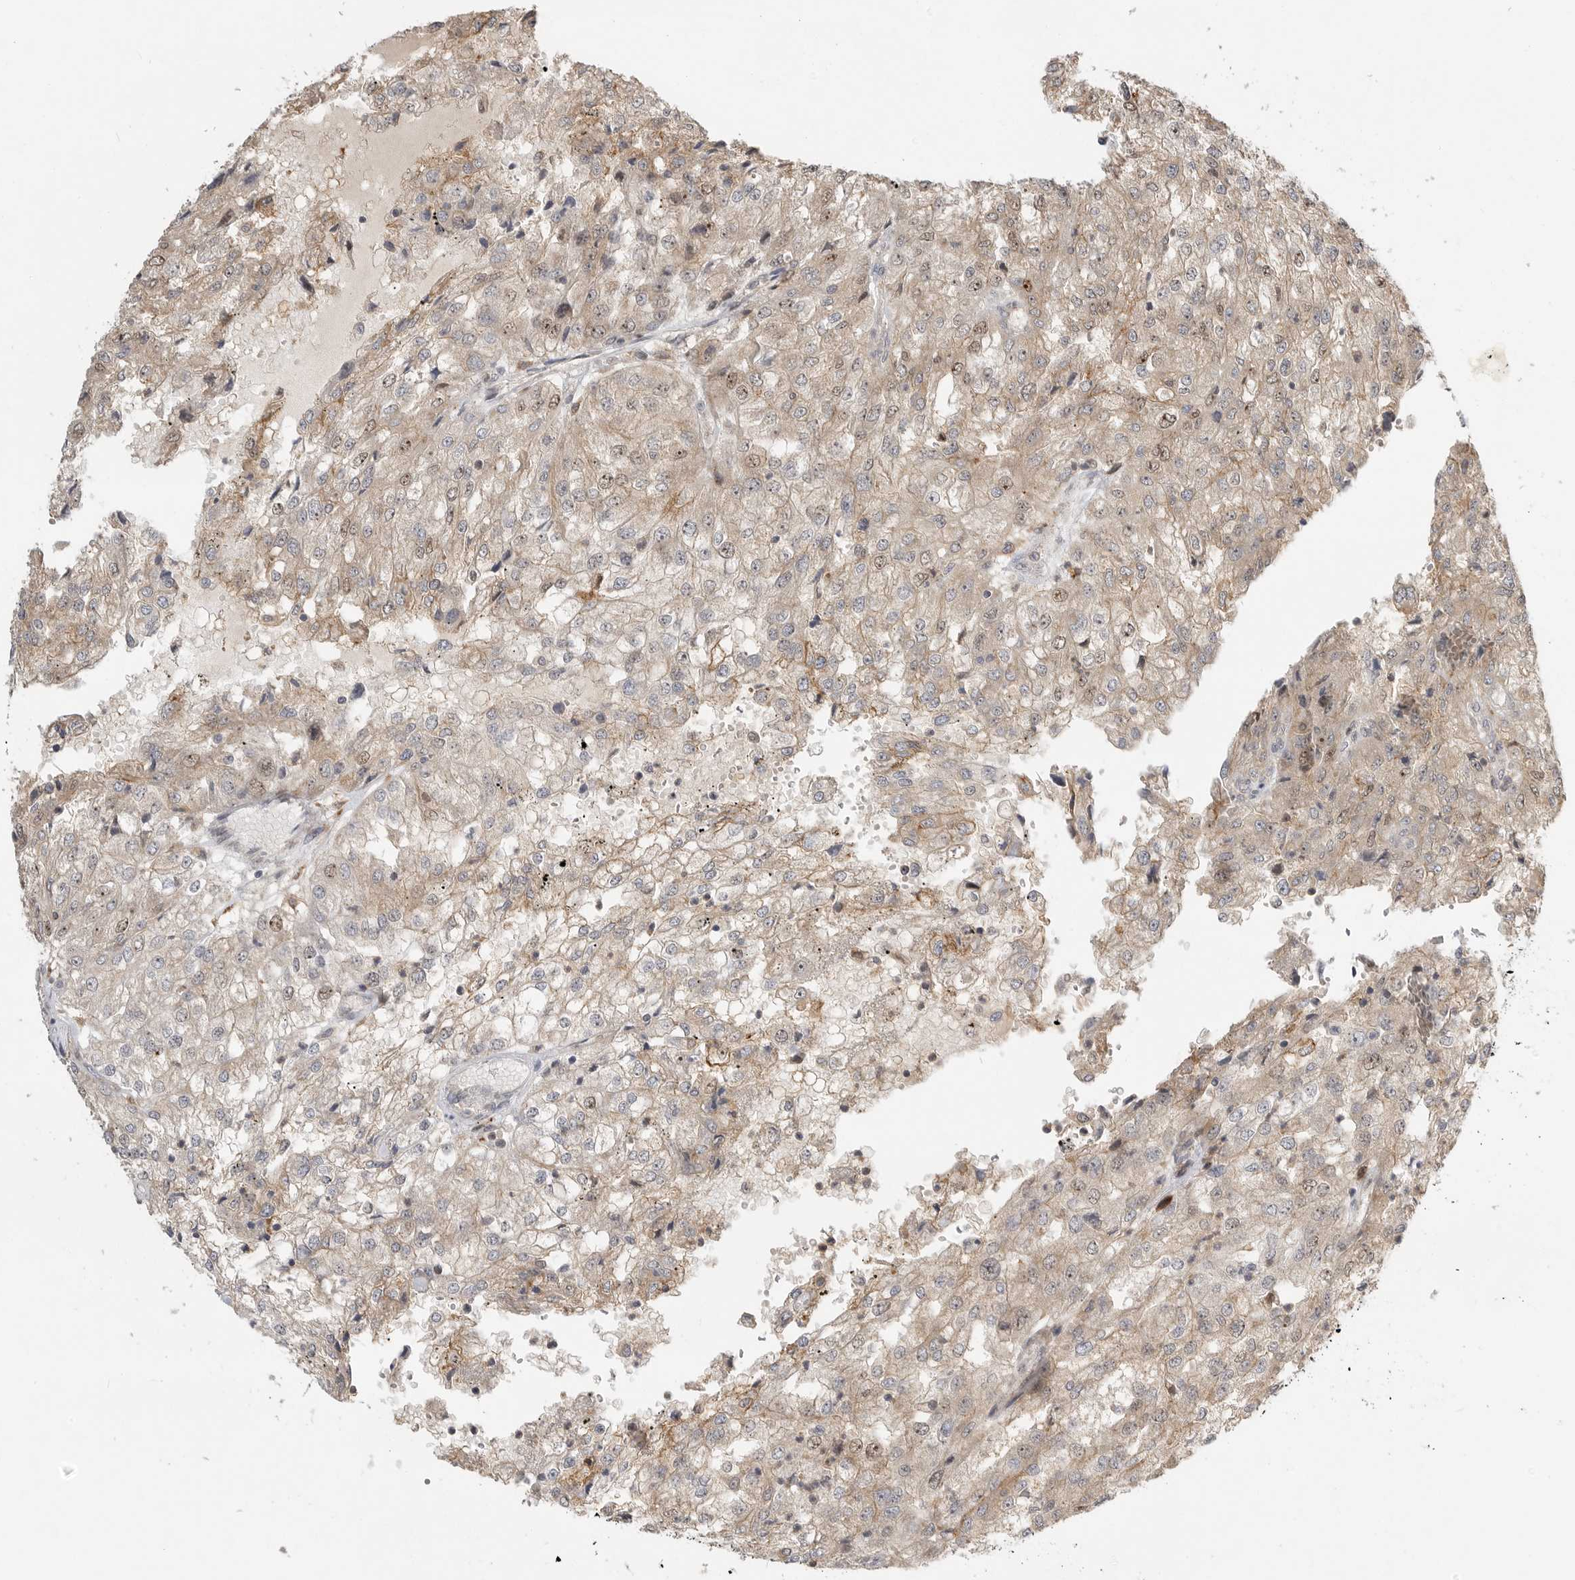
{"staining": {"intensity": "weak", "quantity": "25%-75%", "location": "cytoplasmic/membranous,nuclear"}, "tissue": "renal cancer", "cell_type": "Tumor cells", "image_type": "cancer", "snomed": [{"axis": "morphology", "description": "Adenocarcinoma, NOS"}, {"axis": "topography", "description": "Kidney"}], "caption": "The photomicrograph displays staining of renal adenocarcinoma, revealing weak cytoplasmic/membranous and nuclear protein positivity (brown color) within tumor cells. (brown staining indicates protein expression, while blue staining denotes nuclei).", "gene": "CSNK1G3", "patient": {"sex": "female", "age": 54}}